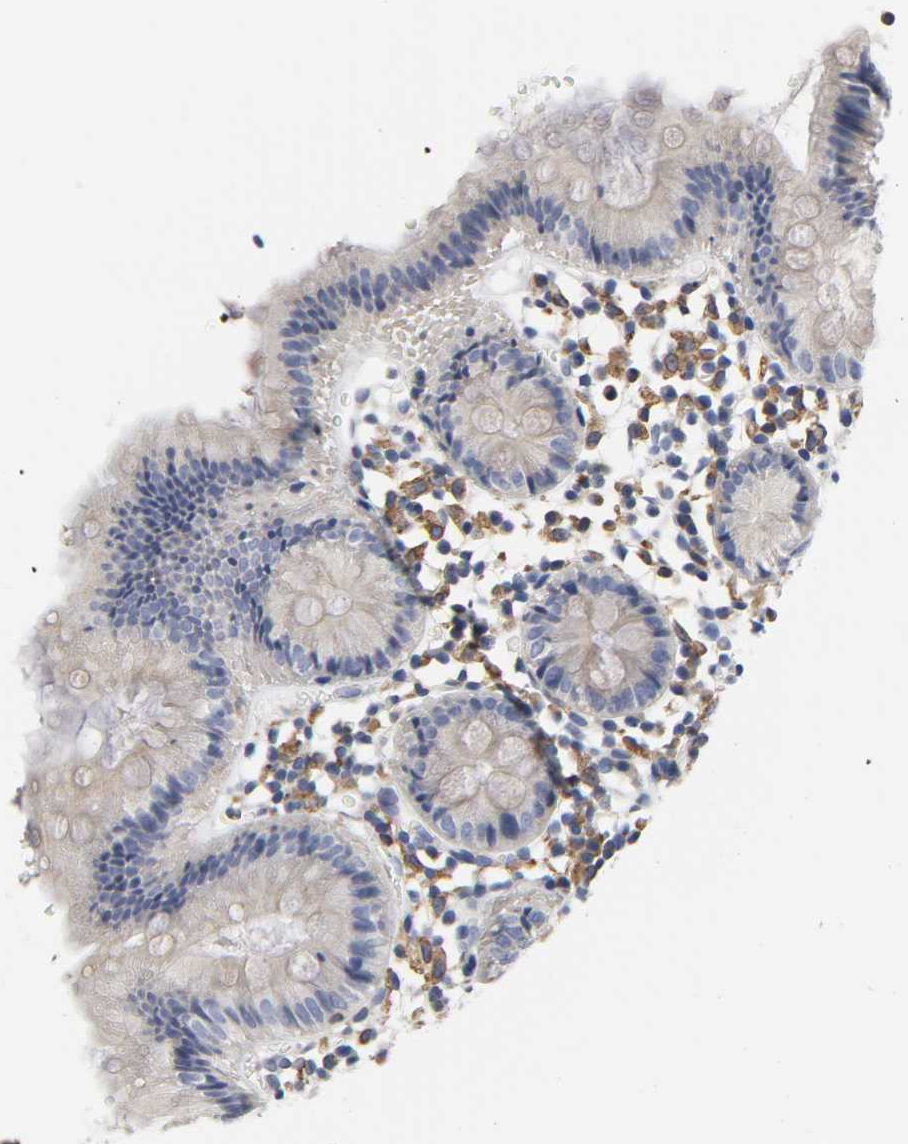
{"staining": {"intensity": "negative", "quantity": "none", "location": "none"}, "tissue": "colon", "cell_type": "Endothelial cells", "image_type": "normal", "snomed": [{"axis": "morphology", "description": "Normal tissue, NOS"}, {"axis": "topography", "description": "Colon"}], "caption": "Protein analysis of benign colon exhibits no significant expression in endothelial cells. The staining is performed using DAB brown chromogen with nuclei counter-stained in using hematoxylin.", "gene": "HCK", "patient": {"sex": "male", "age": 14}}